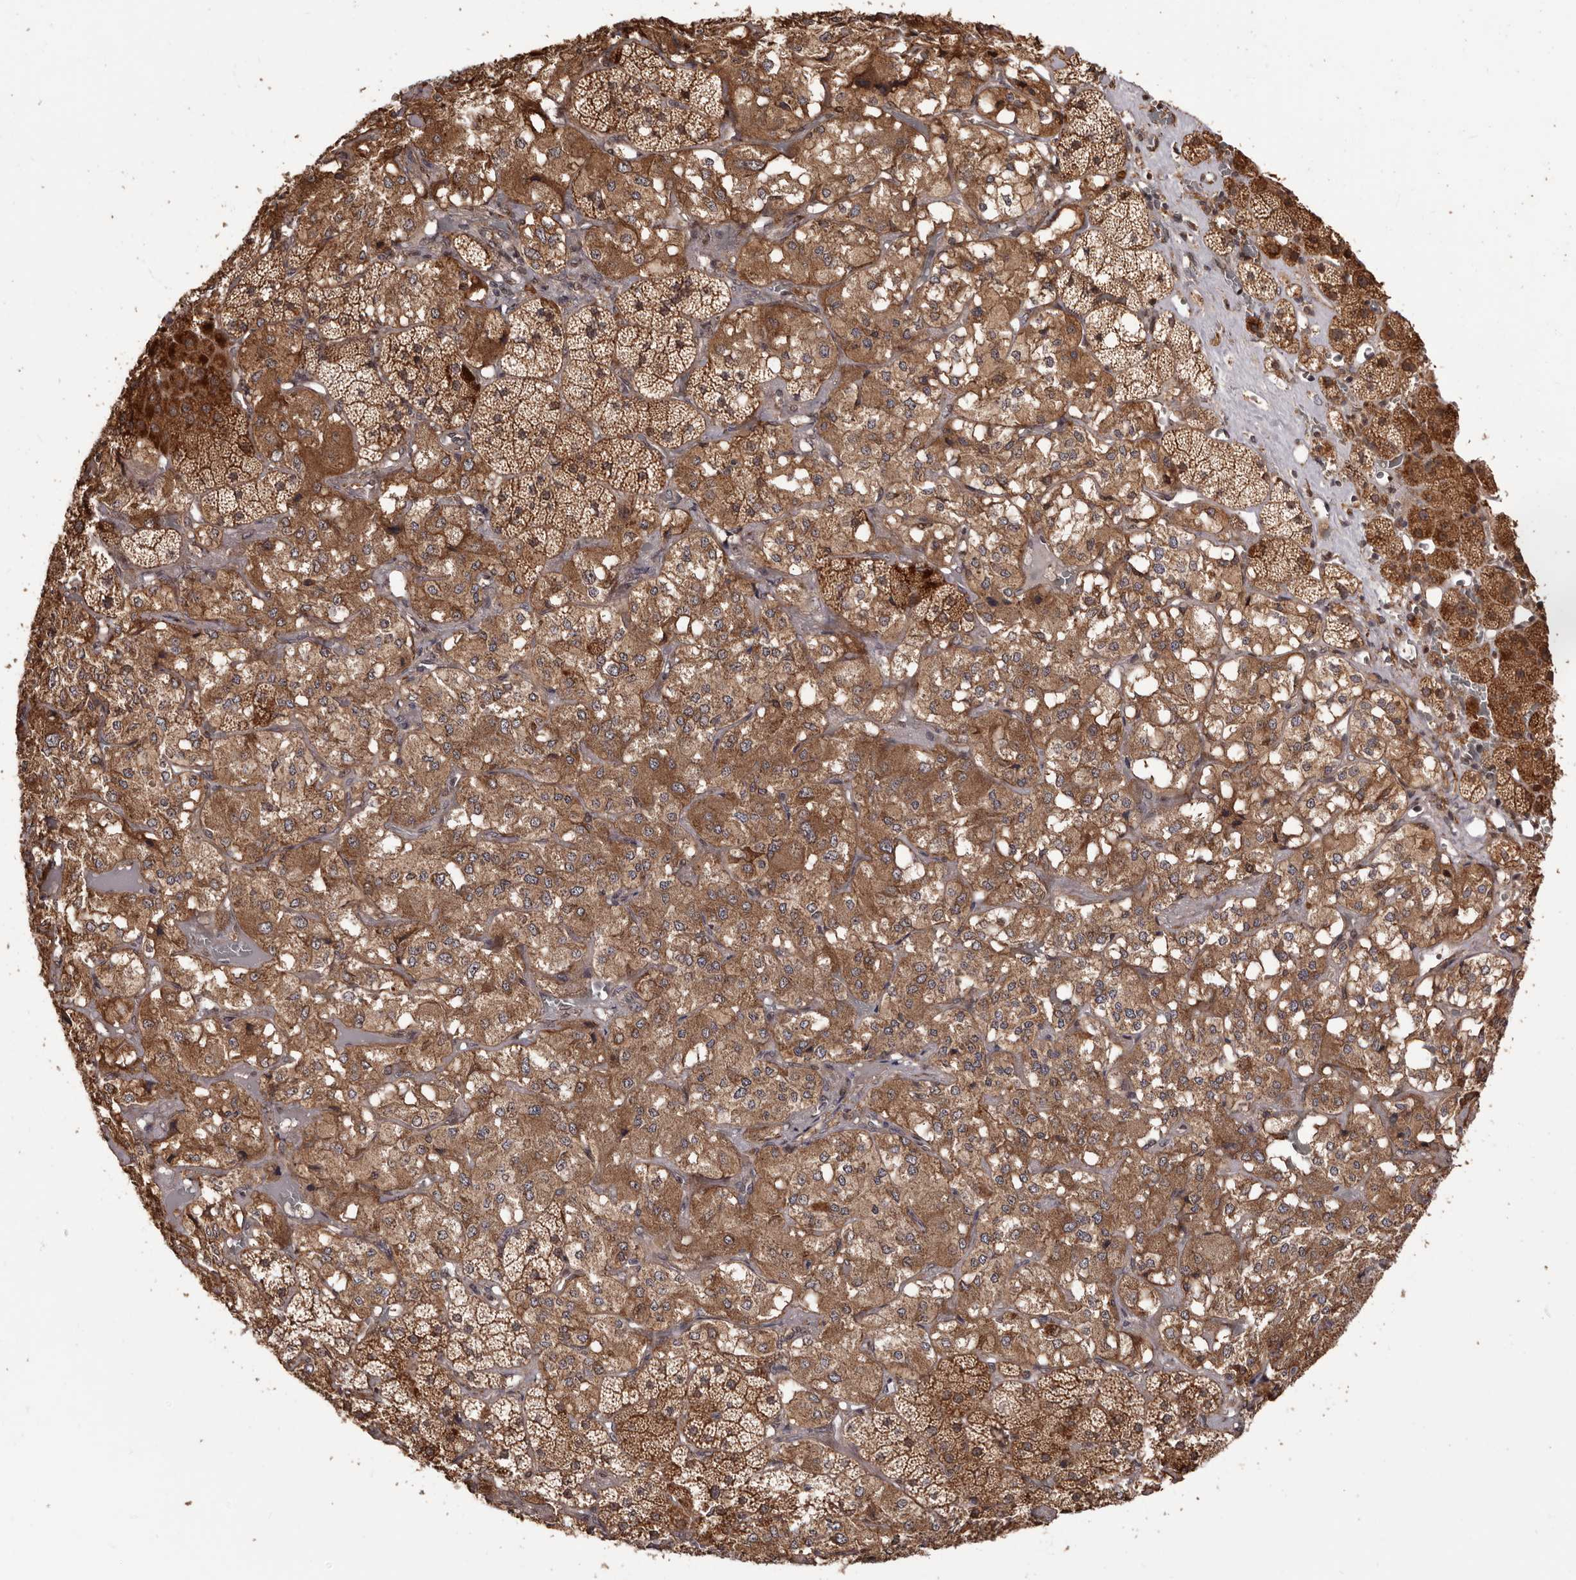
{"staining": {"intensity": "strong", "quantity": ">75%", "location": "cytoplasmic/membranous"}, "tissue": "adrenal gland", "cell_type": "Glandular cells", "image_type": "normal", "snomed": [{"axis": "morphology", "description": "Normal tissue, NOS"}, {"axis": "topography", "description": "Adrenal gland"}], "caption": "Immunohistochemical staining of normal human adrenal gland reveals strong cytoplasmic/membranous protein positivity in approximately >75% of glandular cells.", "gene": "ZCCHC7", "patient": {"sex": "male", "age": 57}}